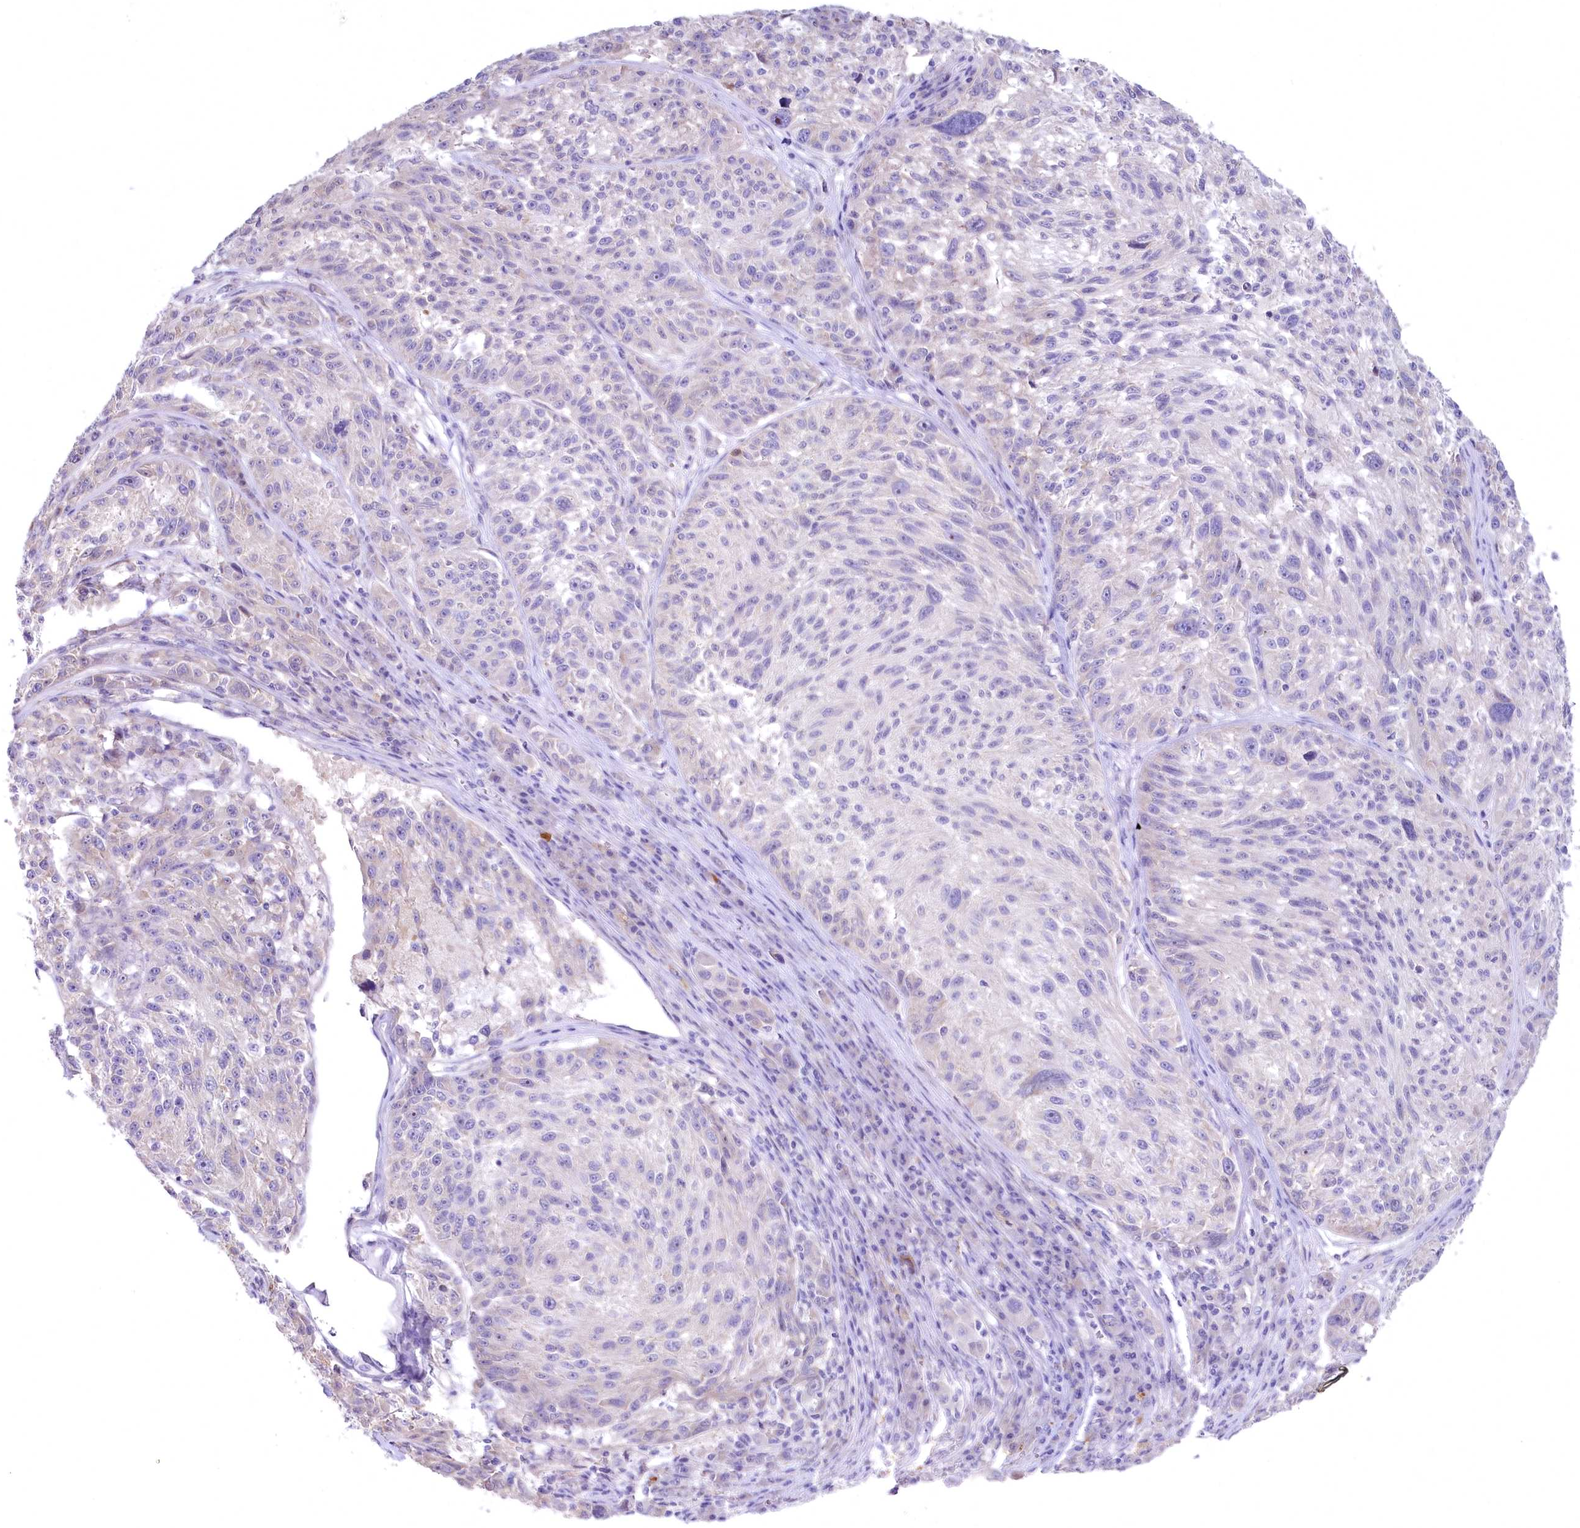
{"staining": {"intensity": "negative", "quantity": "none", "location": "none"}, "tissue": "melanoma", "cell_type": "Tumor cells", "image_type": "cancer", "snomed": [{"axis": "morphology", "description": "Malignant melanoma, NOS"}, {"axis": "topography", "description": "Skin"}], "caption": "An immunohistochemistry photomicrograph of malignant melanoma is shown. There is no staining in tumor cells of malignant melanoma.", "gene": "MYOZ1", "patient": {"sex": "male", "age": 53}}